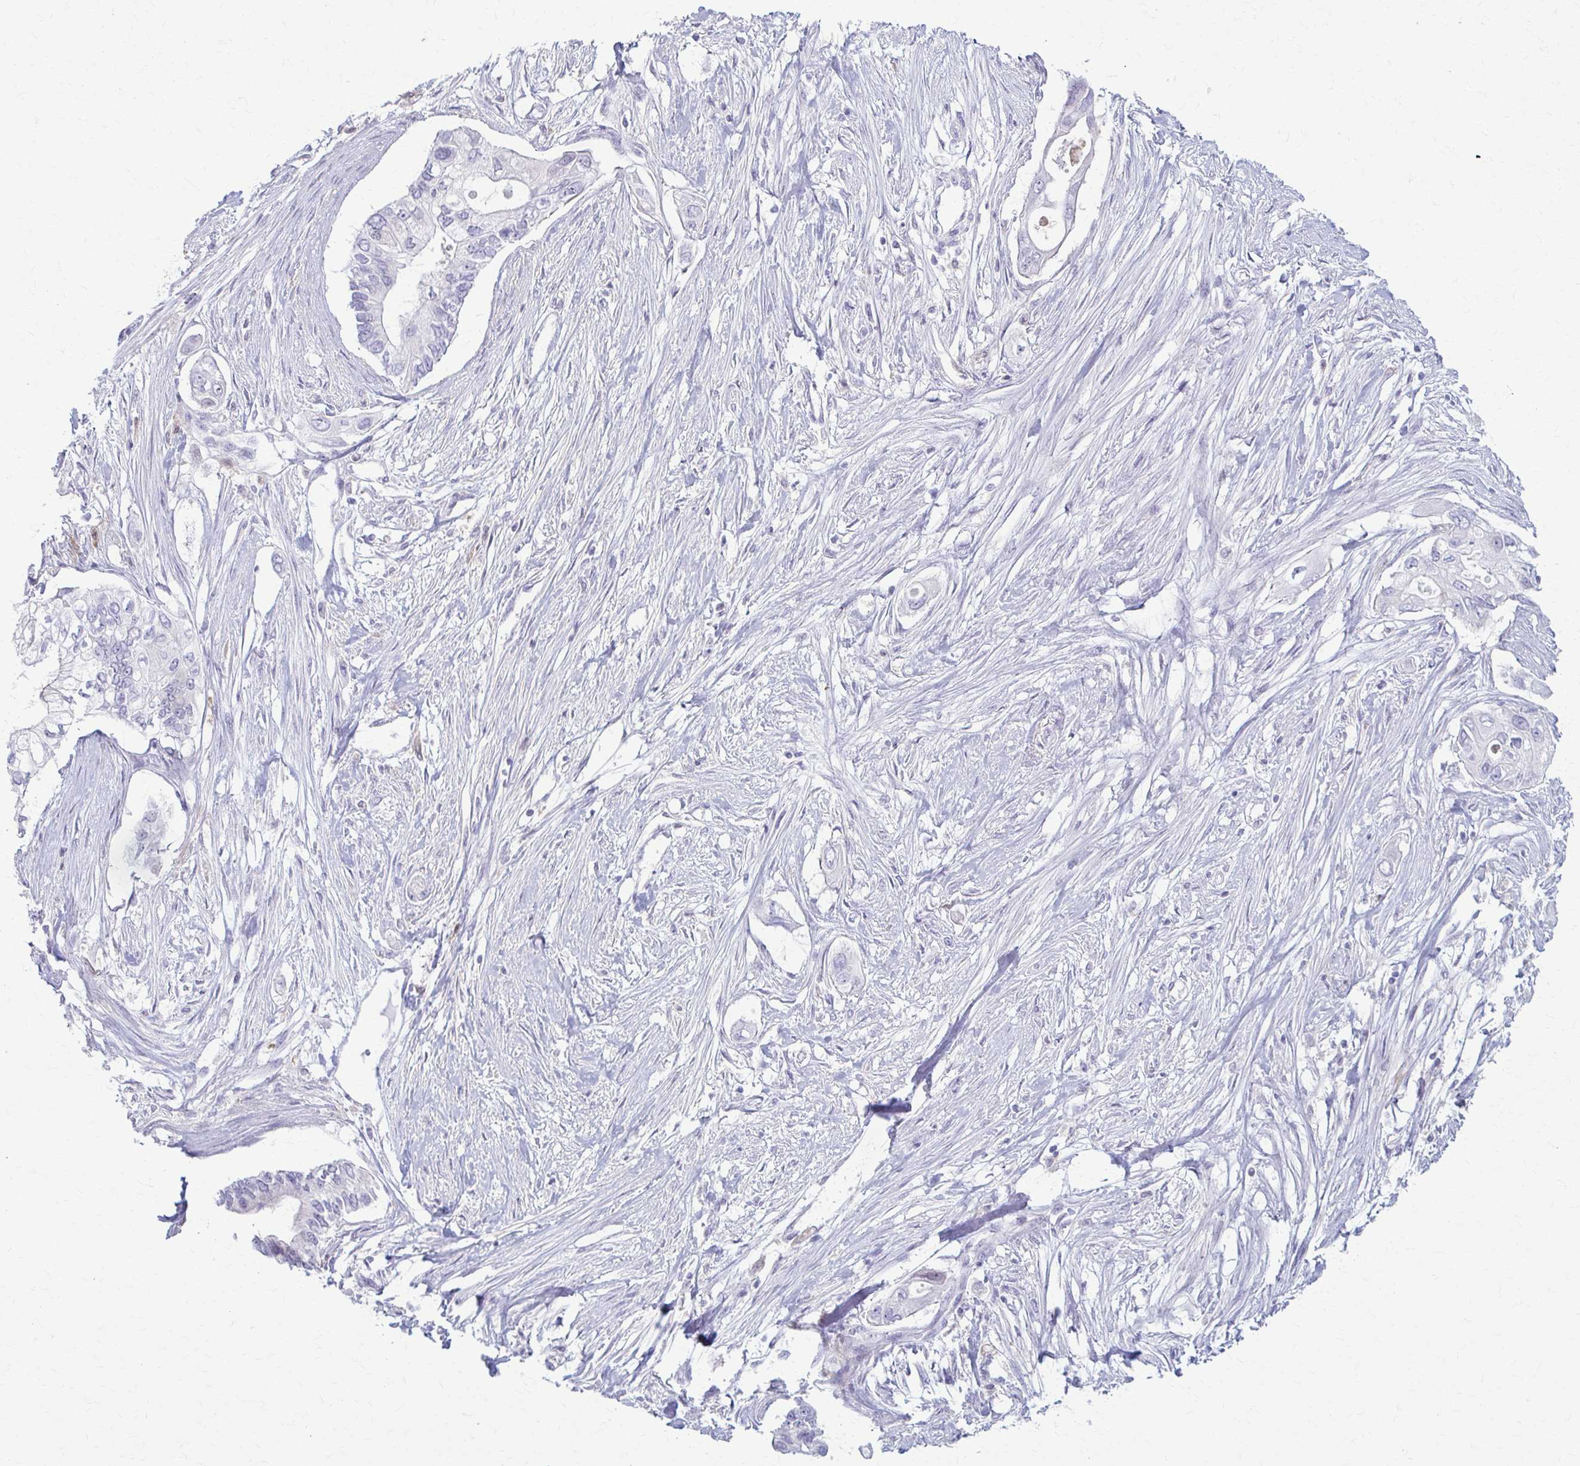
{"staining": {"intensity": "negative", "quantity": "none", "location": "none"}, "tissue": "pancreatic cancer", "cell_type": "Tumor cells", "image_type": "cancer", "snomed": [{"axis": "morphology", "description": "Adenocarcinoma, NOS"}, {"axis": "topography", "description": "Pancreas"}], "caption": "Human pancreatic adenocarcinoma stained for a protein using immunohistochemistry (IHC) displays no staining in tumor cells.", "gene": "LDLRAP1", "patient": {"sex": "female", "age": 63}}